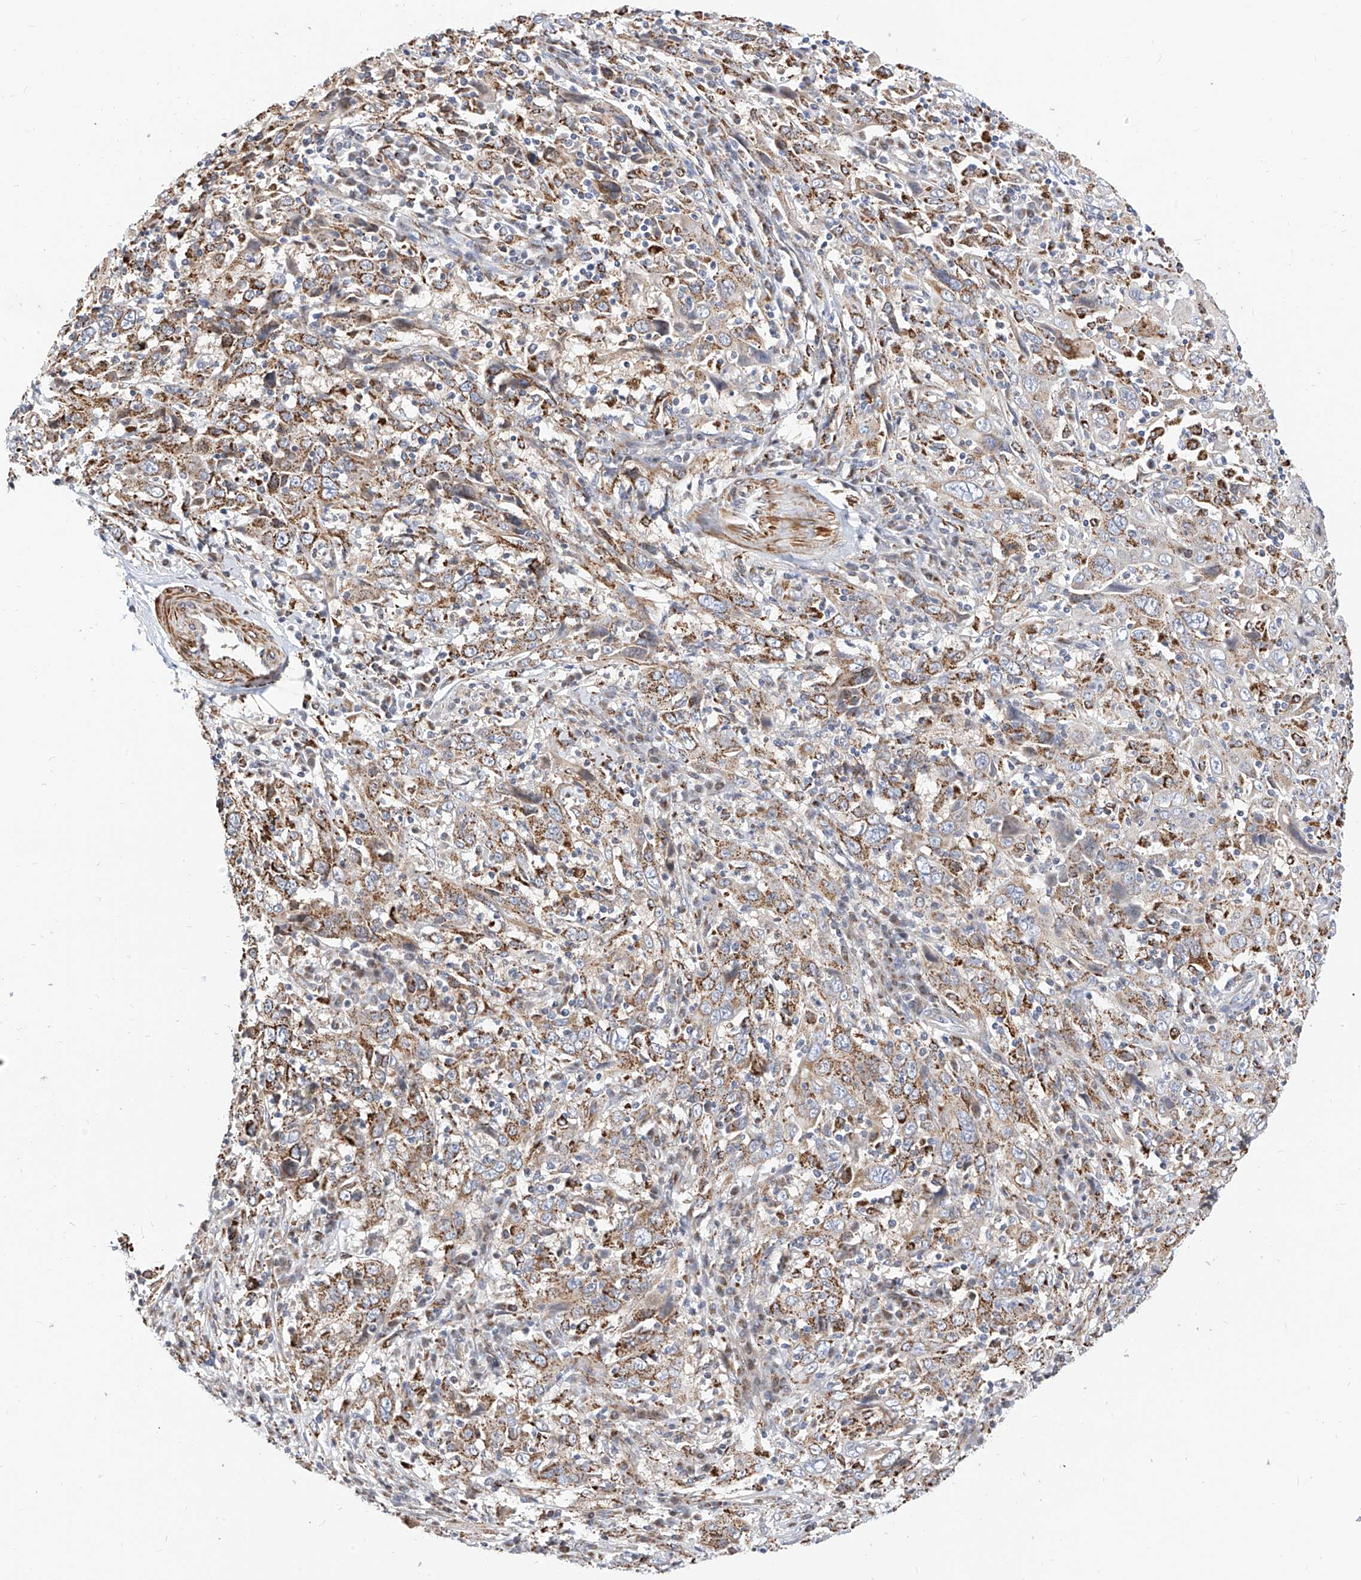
{"staining": {"intensity": "moderate", "quantity": ">75%", "location": "cytoplasmic/membranous"}, "tissue": "cervical cancer", "cell_type": "Tumor cells", "image_type": "cancer", "snomed": [{"axis": "morphology", "description": "Squamous cell carcinoma, NOS"}, {"axis": "topography", "description": "Cervix"}], "caption": "Cervical cancer (squamous cell carcinoma) stained with a brown dye shows moderate cytoplasmic/membranous positive positivity in about >75% of tumor cells.", "gene": "TTLL8", "patient": {"sex": "female", "age": 46}}